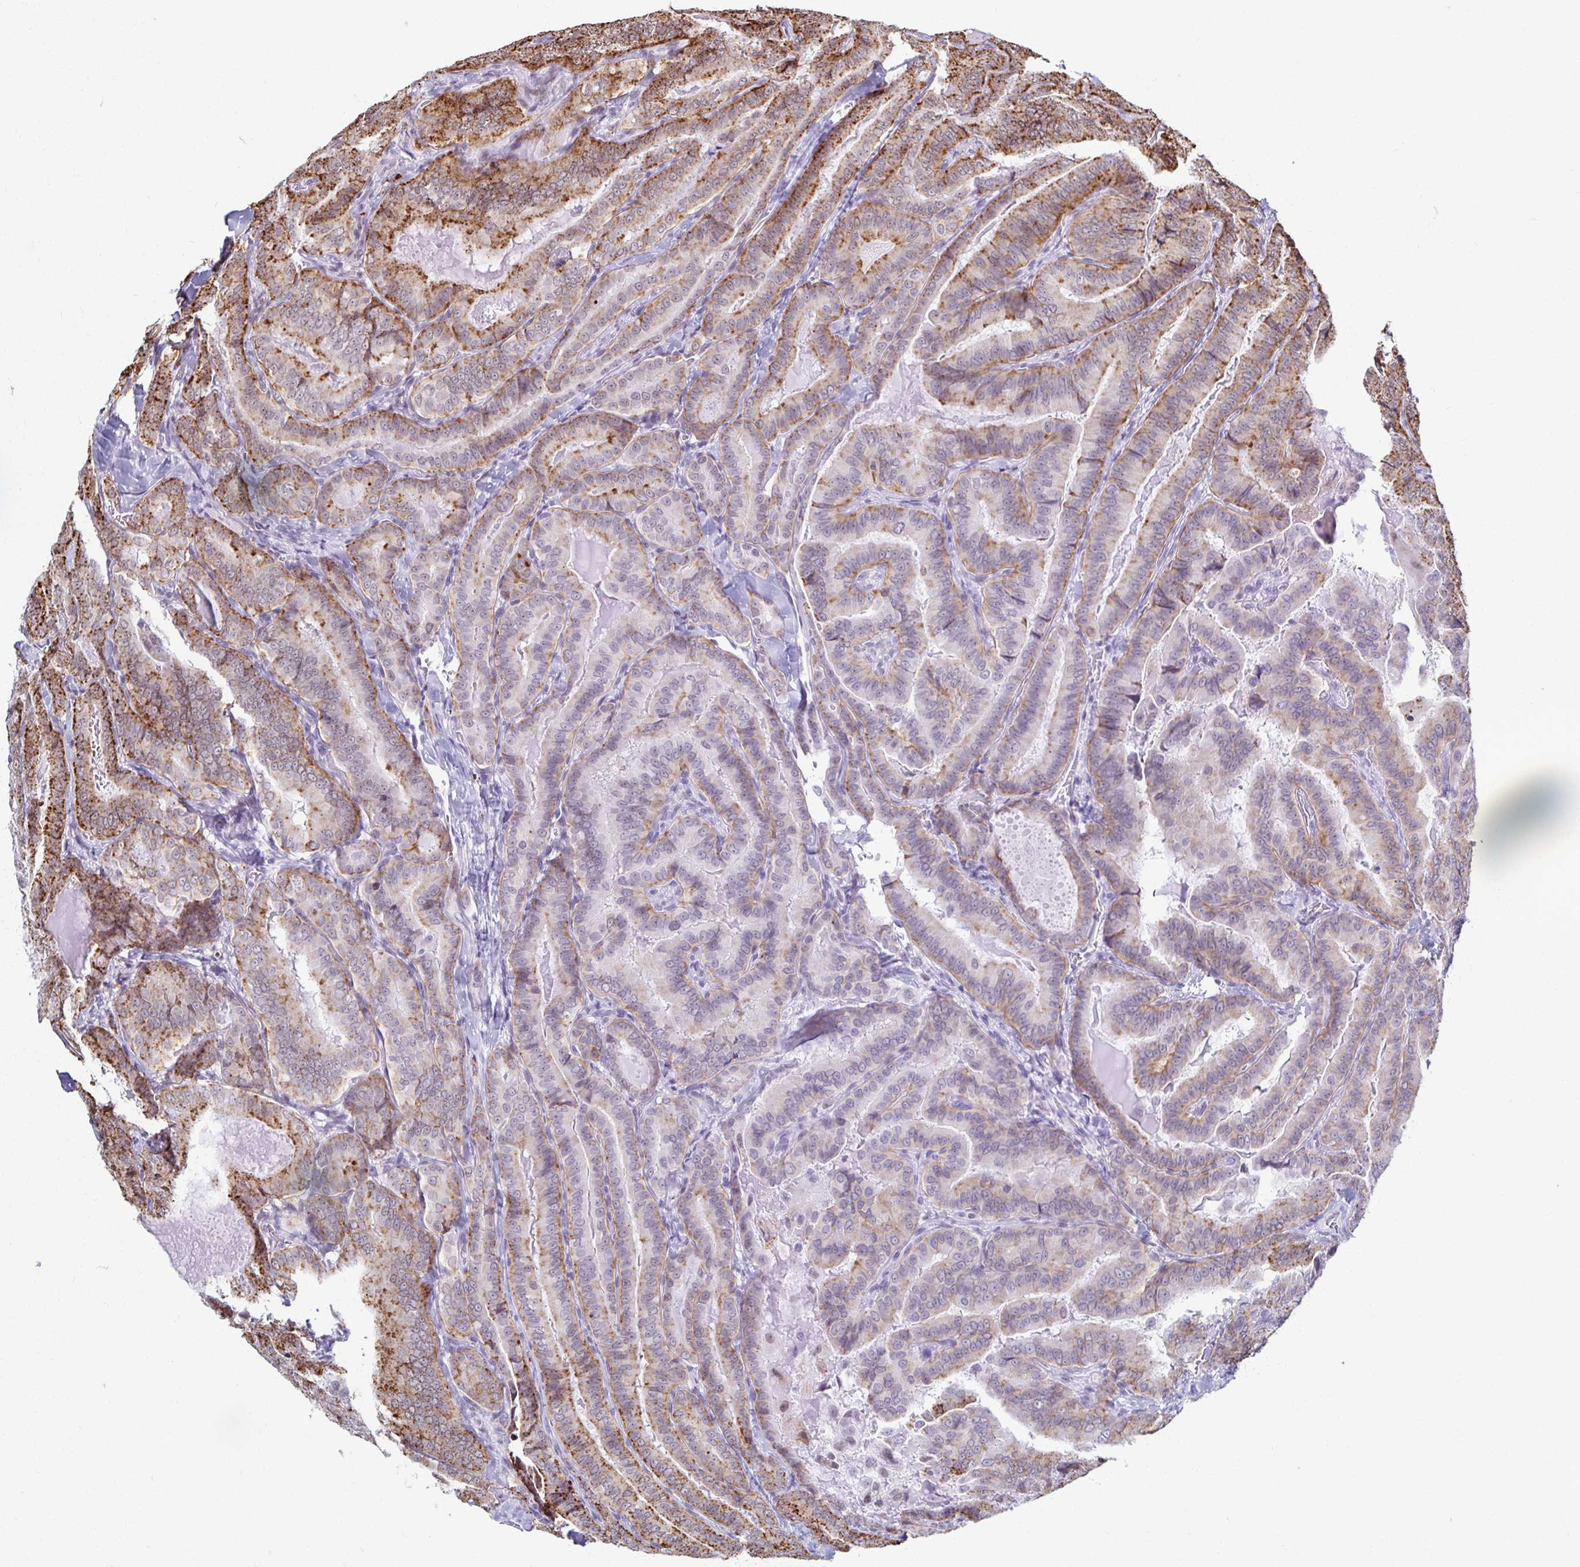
{"staining": {"intensity": "moderate", "quantity": "25%-75%", "location": "cytoplasmic/membranous"}, "tissue": "thyroid cancer", "cell_type": "Tumor cells", "image_type": "cancer", "snomed": [{"axis": "morphology", "description": "Papillary adenocarcinoma, NOS"}, {"axis": "topography", "description": "Thyroid gland"}], "caption": "A medium amount of moderate cytoplasmic/membranous positivity is seen in approximately 25%-75% of tumor cells in thyroid papillary adenocarcinoma tissue.", "gene": "IRF7", "patient": {"sex": "male", "age": 61}}